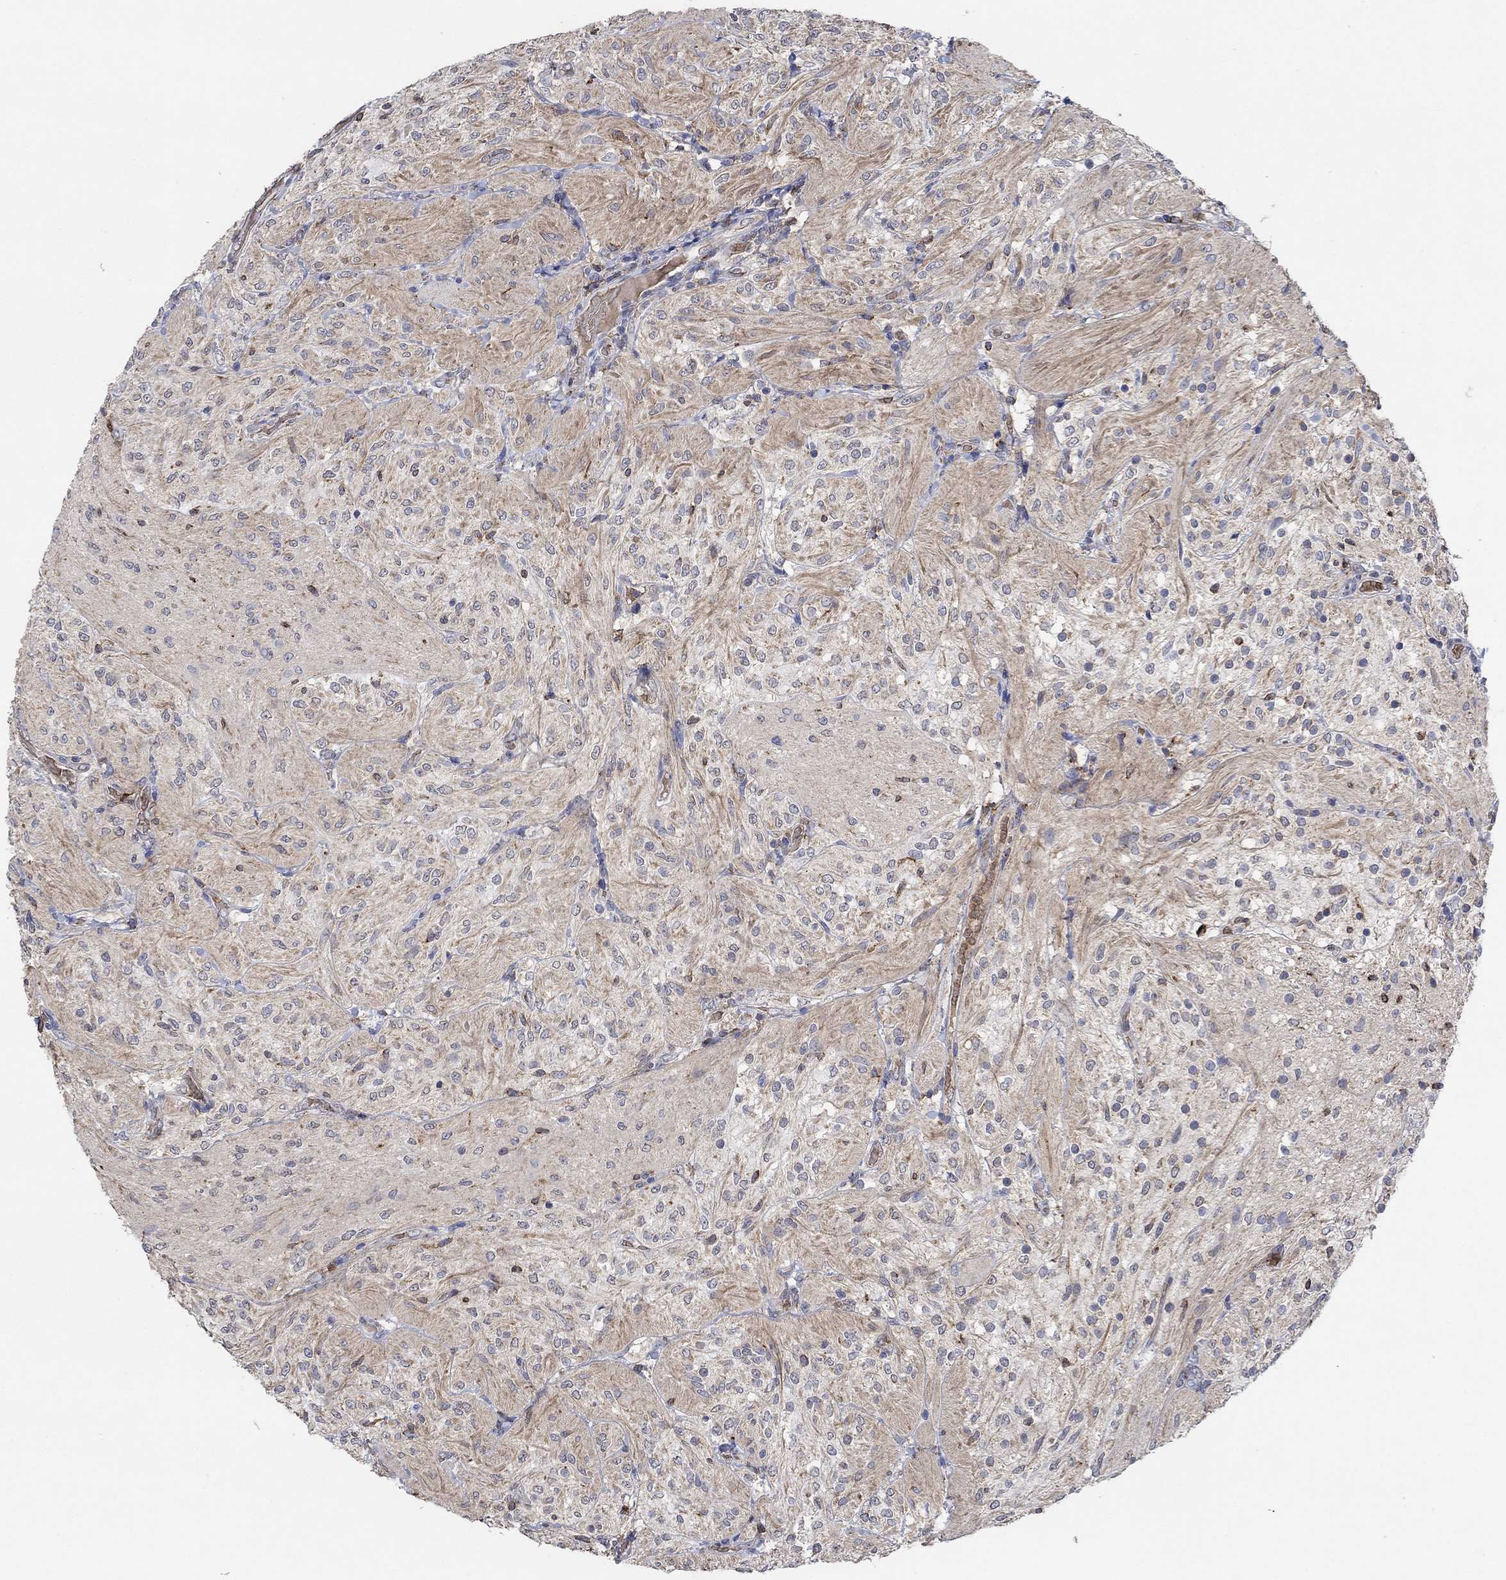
{"staining": {"intensity": "negative", "quantity": "none", "location": "none"}, "tissue": "glioma", "cell_type": "Tumor cells", "image_type": "cancer", "snomed": [{"axis": "morphology", "description": "Glioma, malignant, Low grade"}, {"axis": "topography", "description": "Brain"}], "caption": "Protein analysis of malignant glioma (low-grade) demonstrates no significant positivity in tumor cells. (Stains: DAB immunohistochemistry (IHC) with hematoxylin counter stain, Microscopy: brightfield microscopy at high magnification).", "gene": "MPP1", "patient": {"sex": "male", "age": 3}}